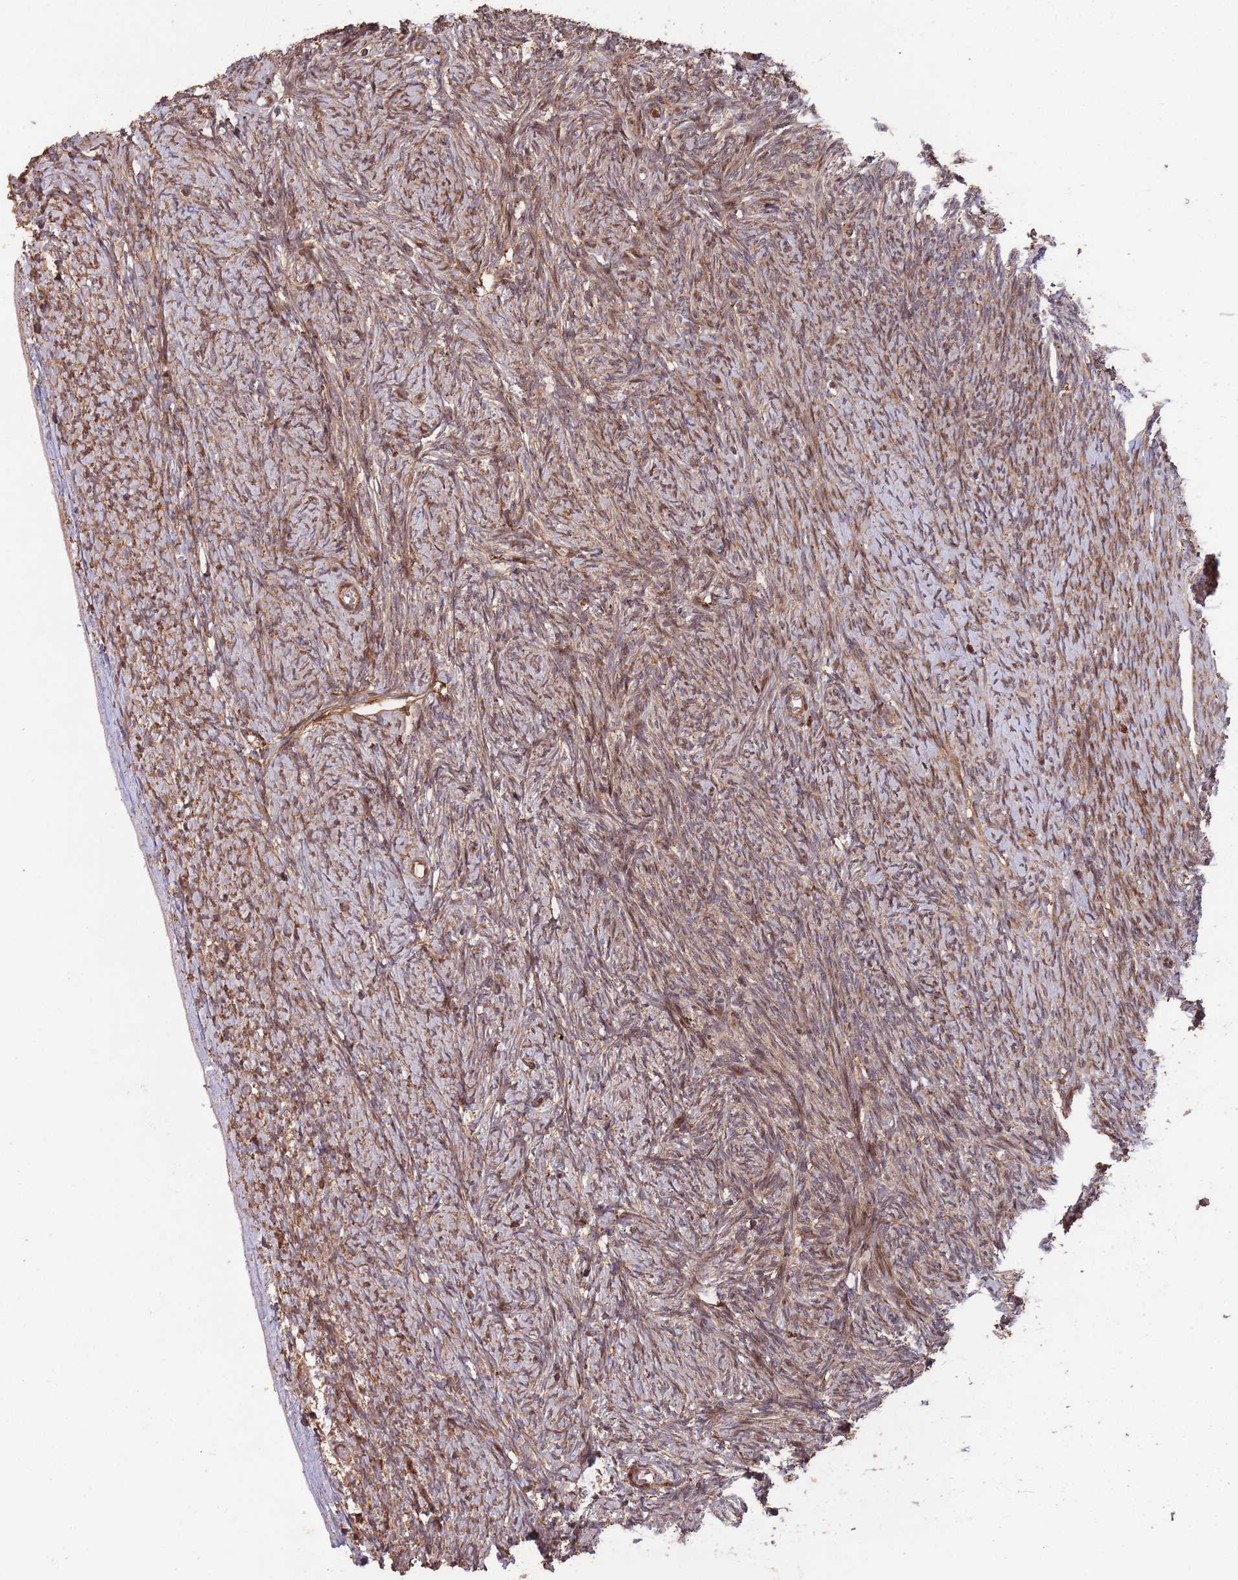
{"staining": {"intensity": "moderate", "quantity": ">75%", "location": "cytoplasmic/membranous,nuclear"}, "tissue": "ovary", "cell_type": "Ovarian stroma cells", "image_type": "normal", "snomed": [{"axis": "morphology", "description": "Normal tissue, NOS"}, {"axis": "topography", "description": "Ovary"}], "caption": "IHC photomicrograph of normal ovary: human ovary stained using immunohistochemistry (IHC) exhibits medium levels of moderate protein expression localized specifically in the cytoplasmic/membranous,nuclear of ovarian stroma cells, appearing as a cytoplasmic/membranous,nuclear brown color.", "gene": "ZNF428", "patient": {"sex": "female", "age": 44}}